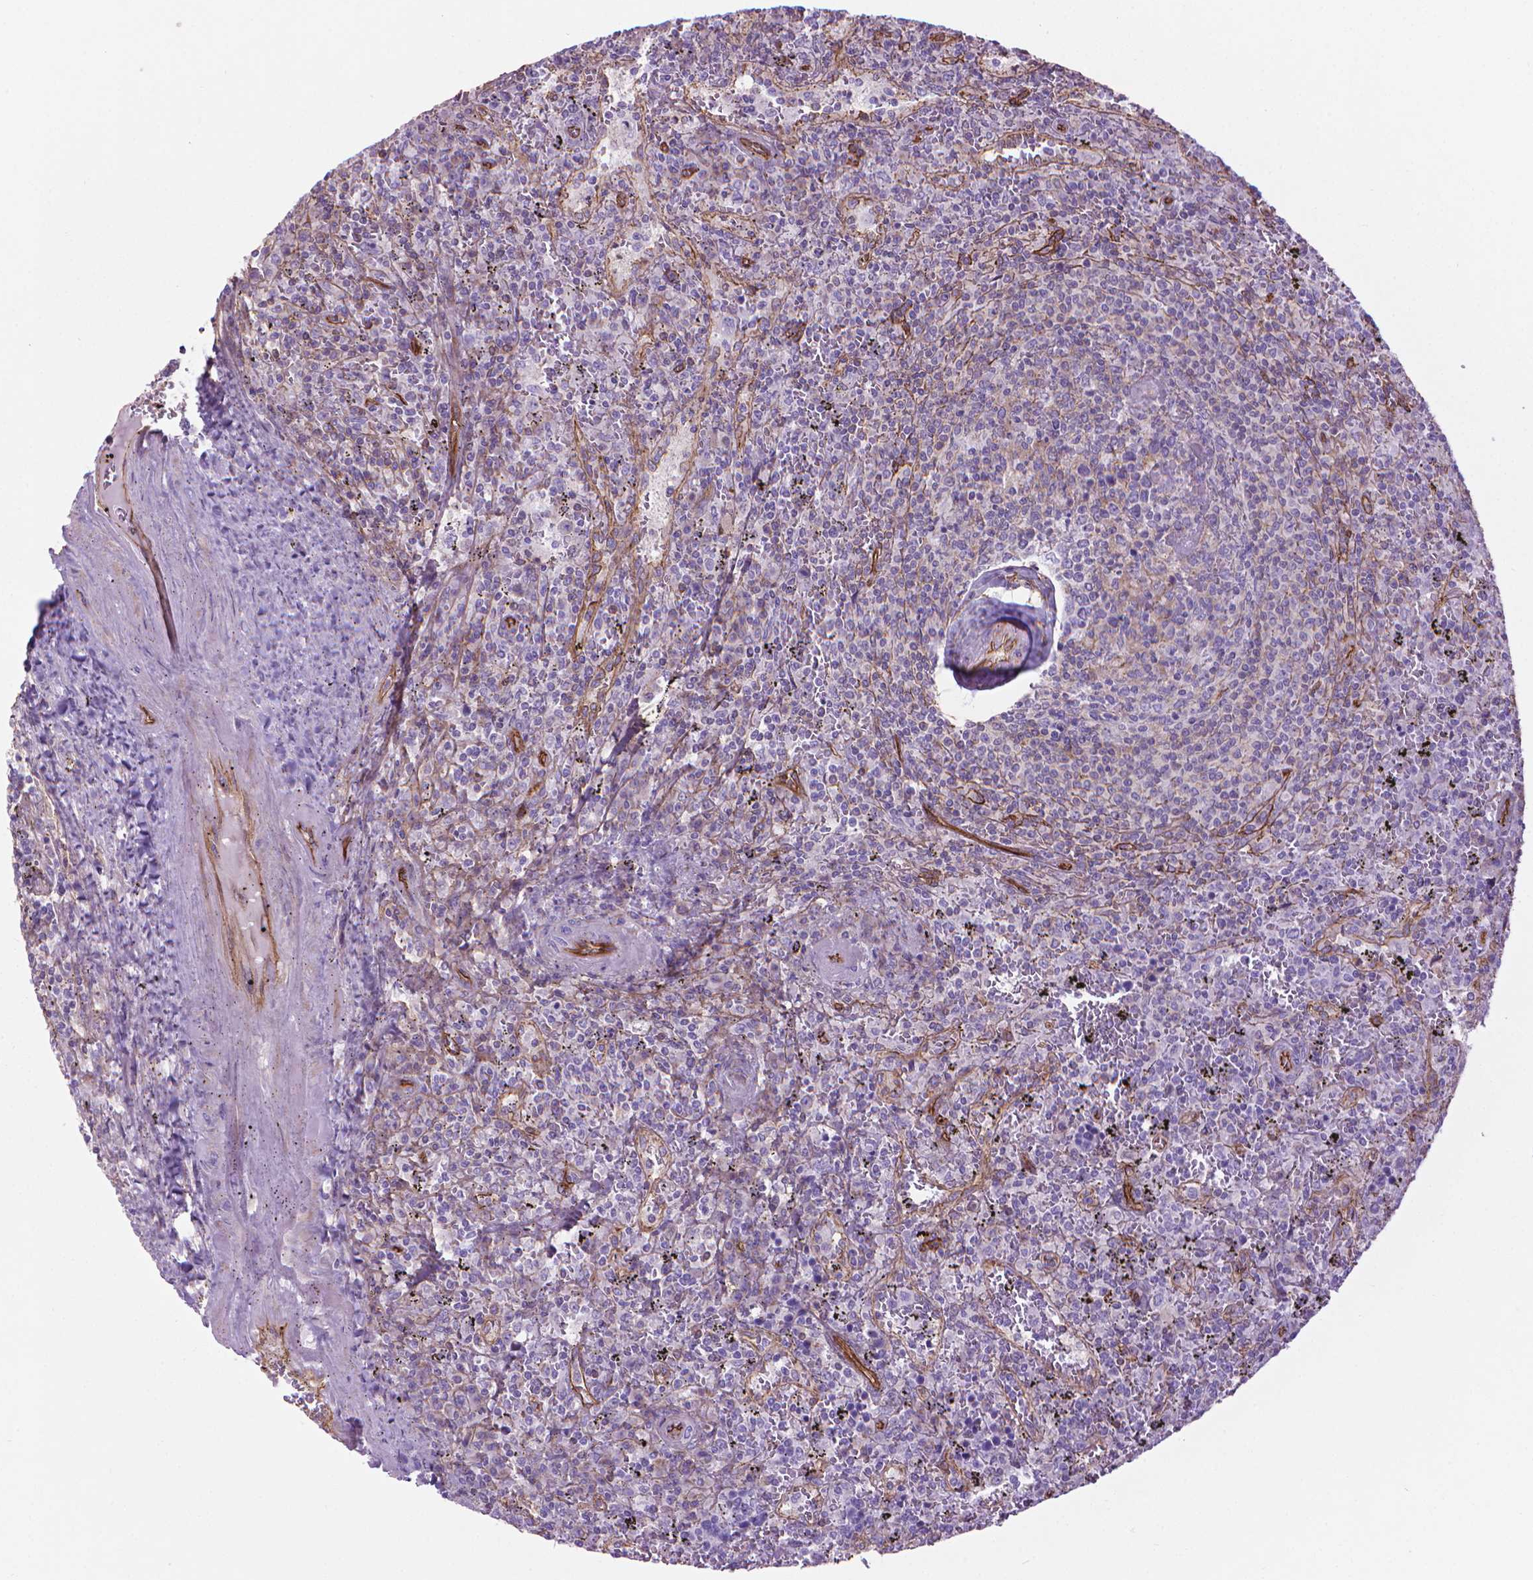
{"staining": {"intensity": "negative", "quantity": "none", "location": "none"}, "tissue": "lymphoma", "cell_type": "Tumor cells", "image_type": "cancer", "snomed": [{"axis": "morphology", "description": "Malignant lymphoma, non-Hodgkin's type, Low grade"}, {"axis": "topography", "description": "Spleen"}], "caption": "Tumor cells show no significant protein expression in lymphoma.", "gene": "TENT5A", "patient": {"sex": "male", "age": 62}}